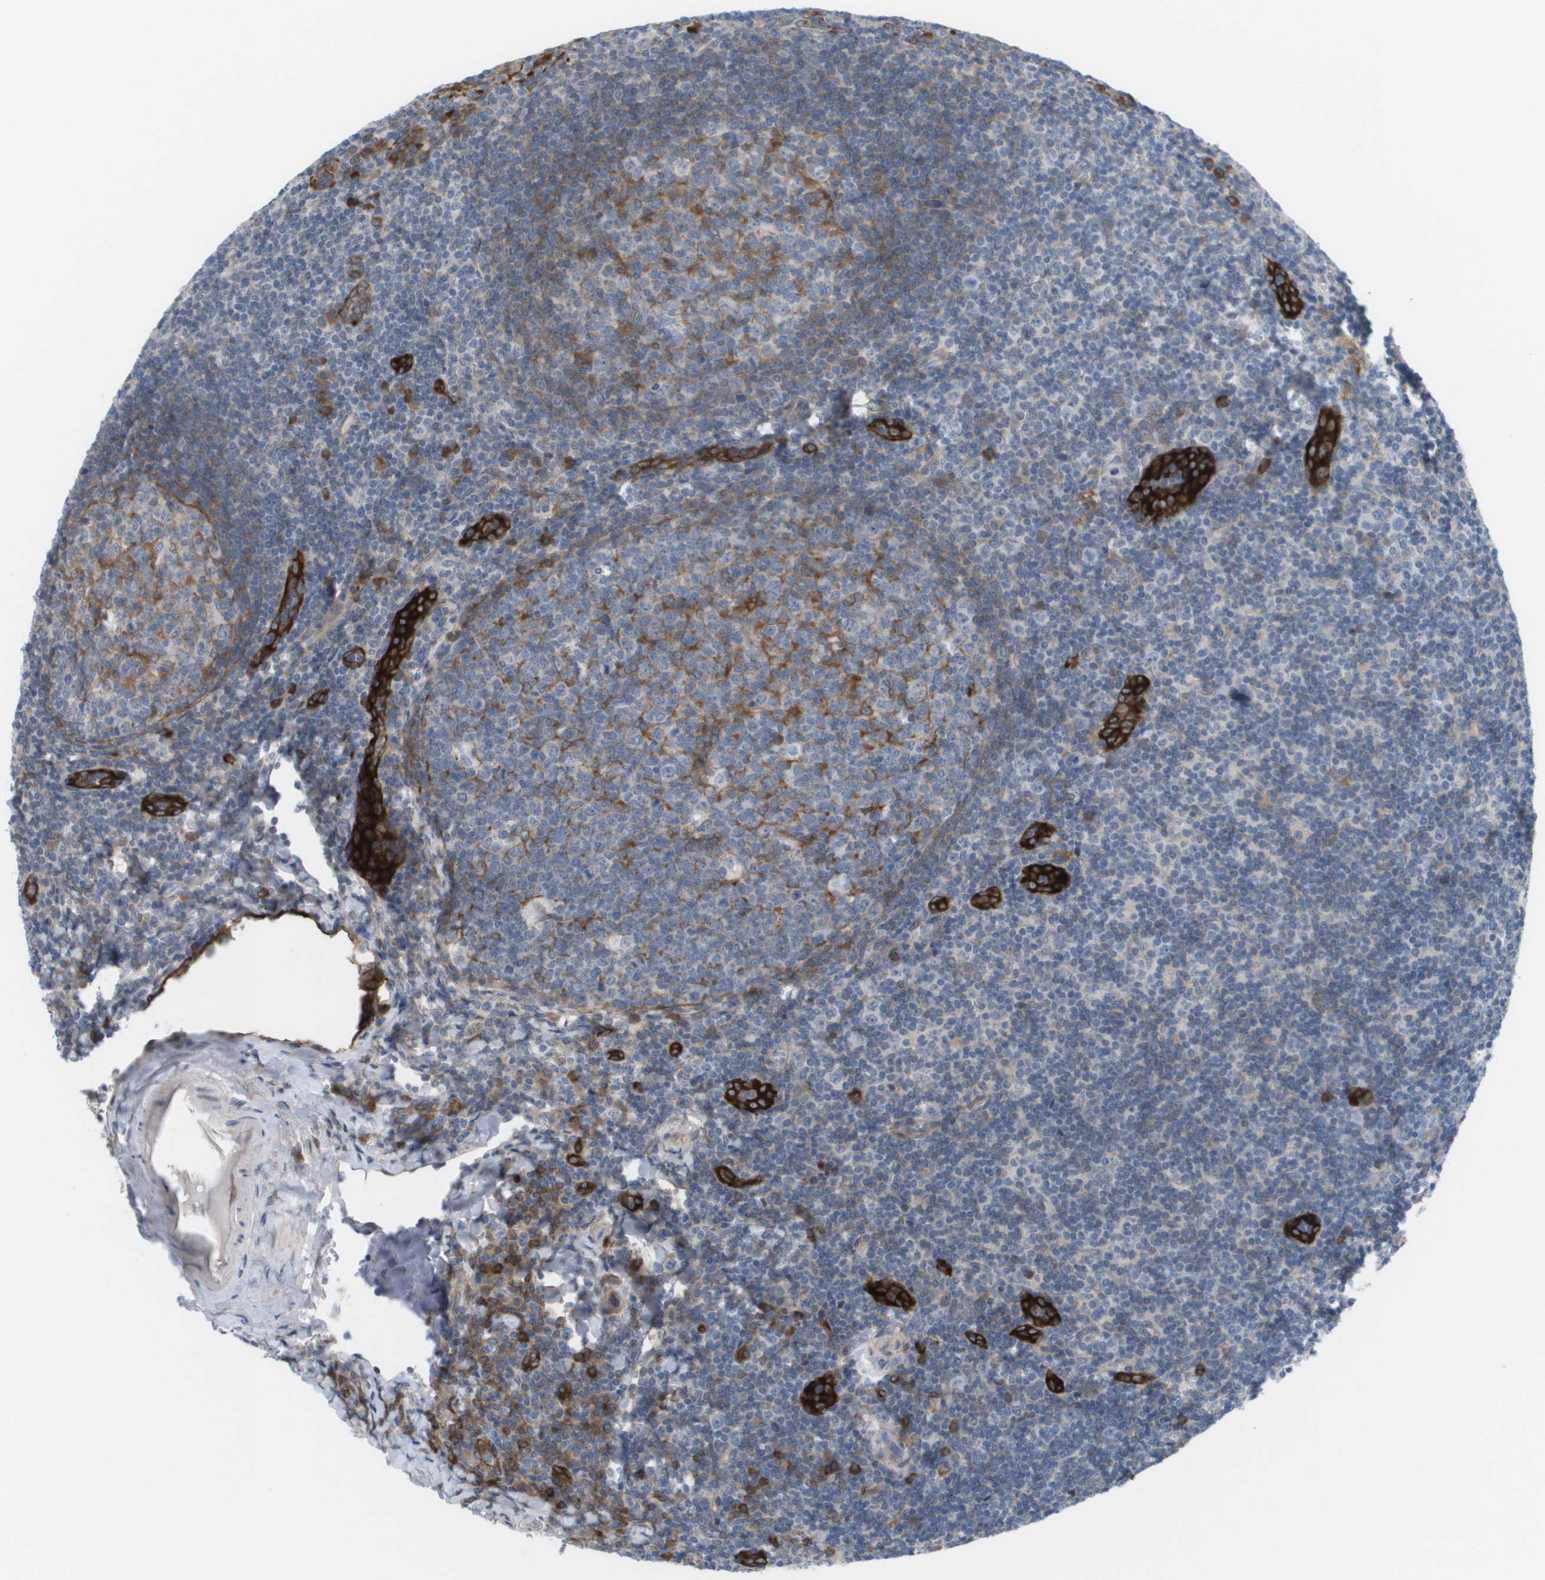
{"staining": {"intensity": "moderate", "quantity": "<25%", "location": "cytoplasmic/membranous"}, "tissue": "tonsil", "cell_type": "Germinal center cells", "image_type": "normal", "snomed": [{"axis": "morphology", "description": "Normal tissue, NOS"}, {"axis": "topography", "description": "Tonsil"}], "caption": "Immunohistochemistry (IHC) of benign human tonsil reveals low levels of moderate cytoplasmic/membranous positivity in approximately <25% of germinal center cells.", "gene": "MARCHF8", "patient": {"sex": "male", "age": 37}}